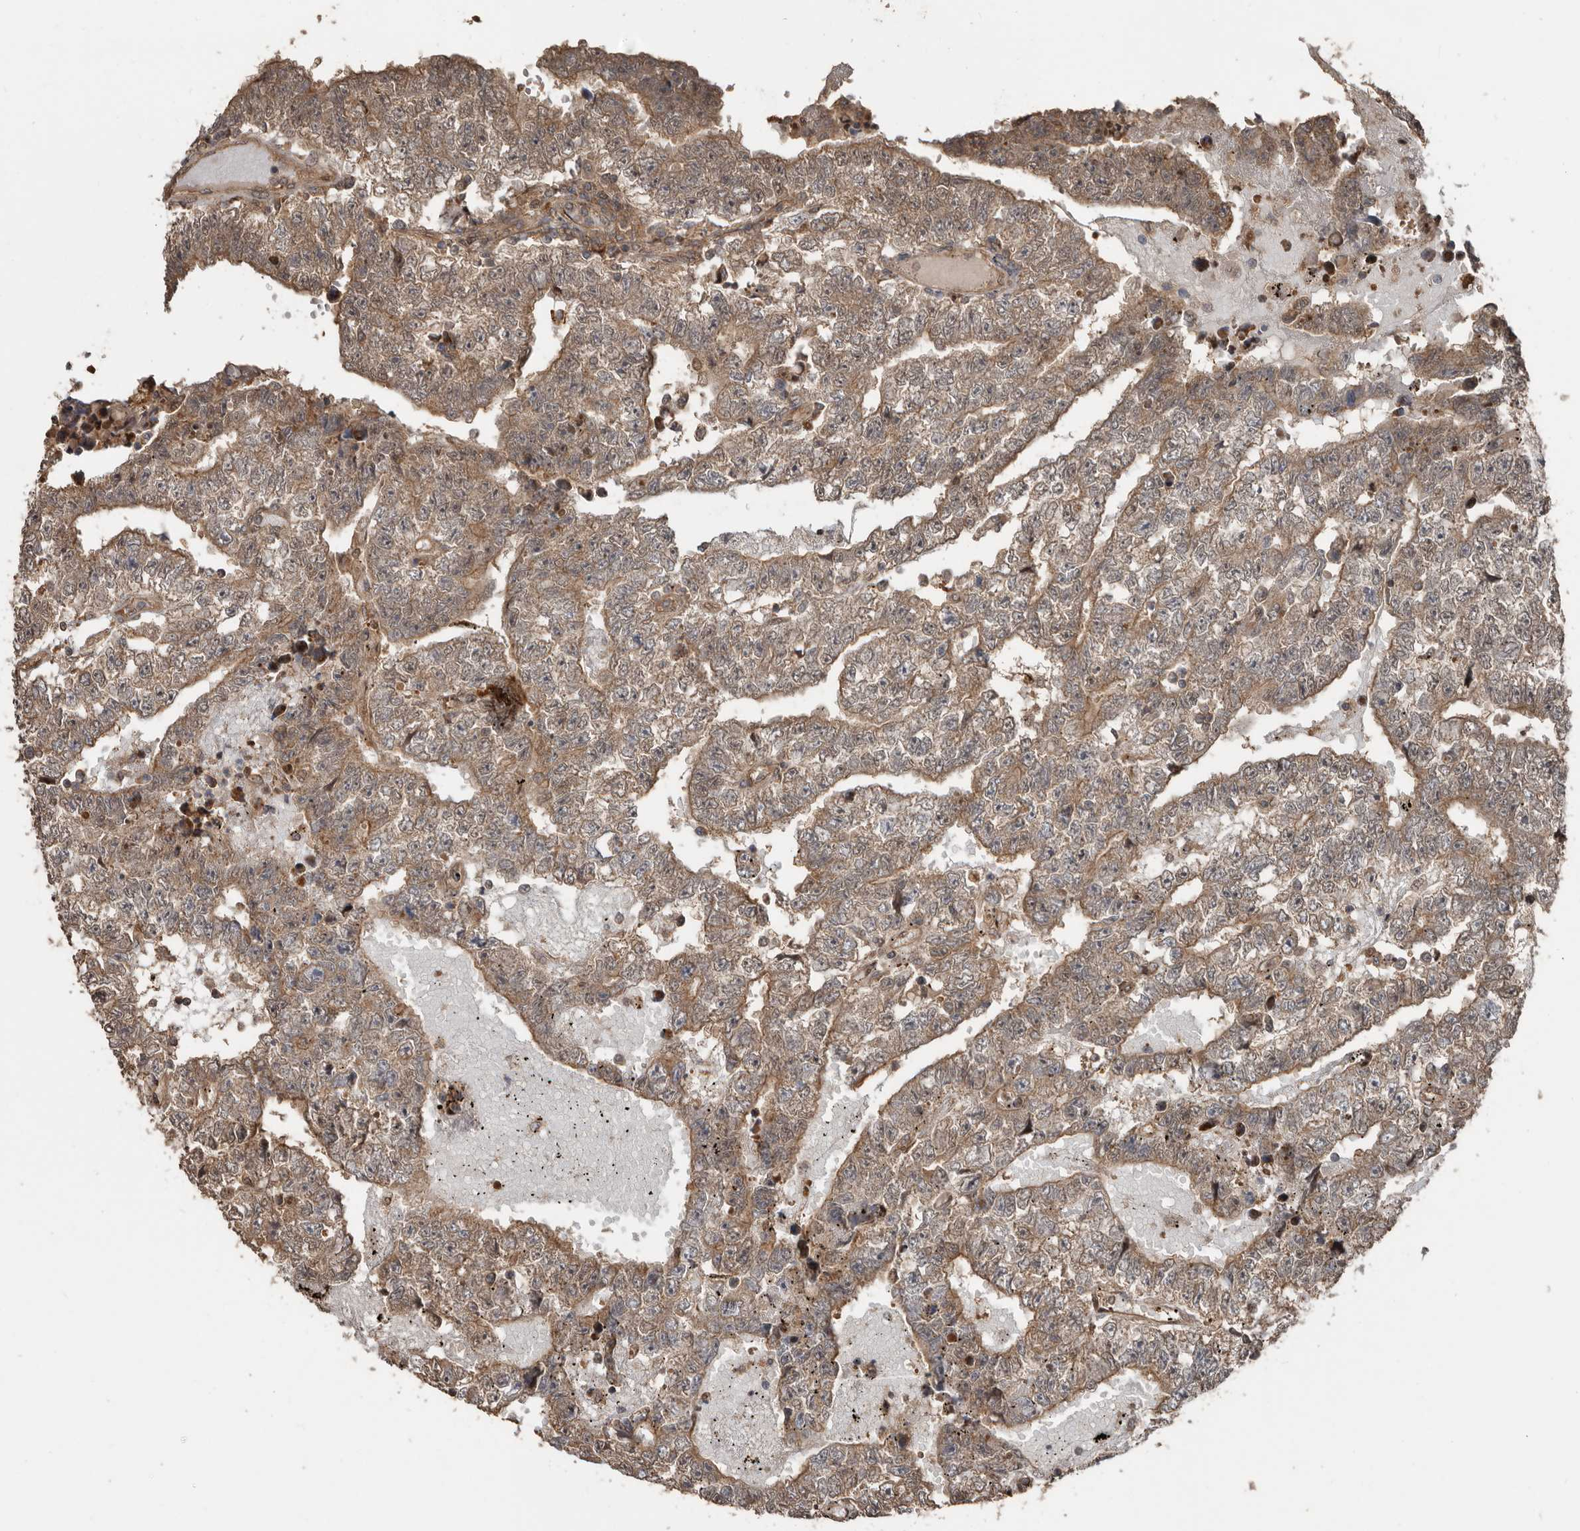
{"staining": {"intensity": "moderate", "quantity": ">75%", "location": "cytoplasmic/membranous"}, "tissue": "testis cancer", "cell_type": "Tumor cells", "image_type": "cancer", "snomed": [{"axis": "morphology", "description": "Carcinoma, Embryonal, NOS"}, {"axis": "topography", "description": "Testis"}], "caption": "Immunohistochemical staining of testis embryonal carcinoma demonstrates medium levels of moderate cytoplasmic/membranous positivity in approximately >75% of tumor cells.", "gene": "EXOC3L1", "patient": {"sex": "male", "age": 25}}